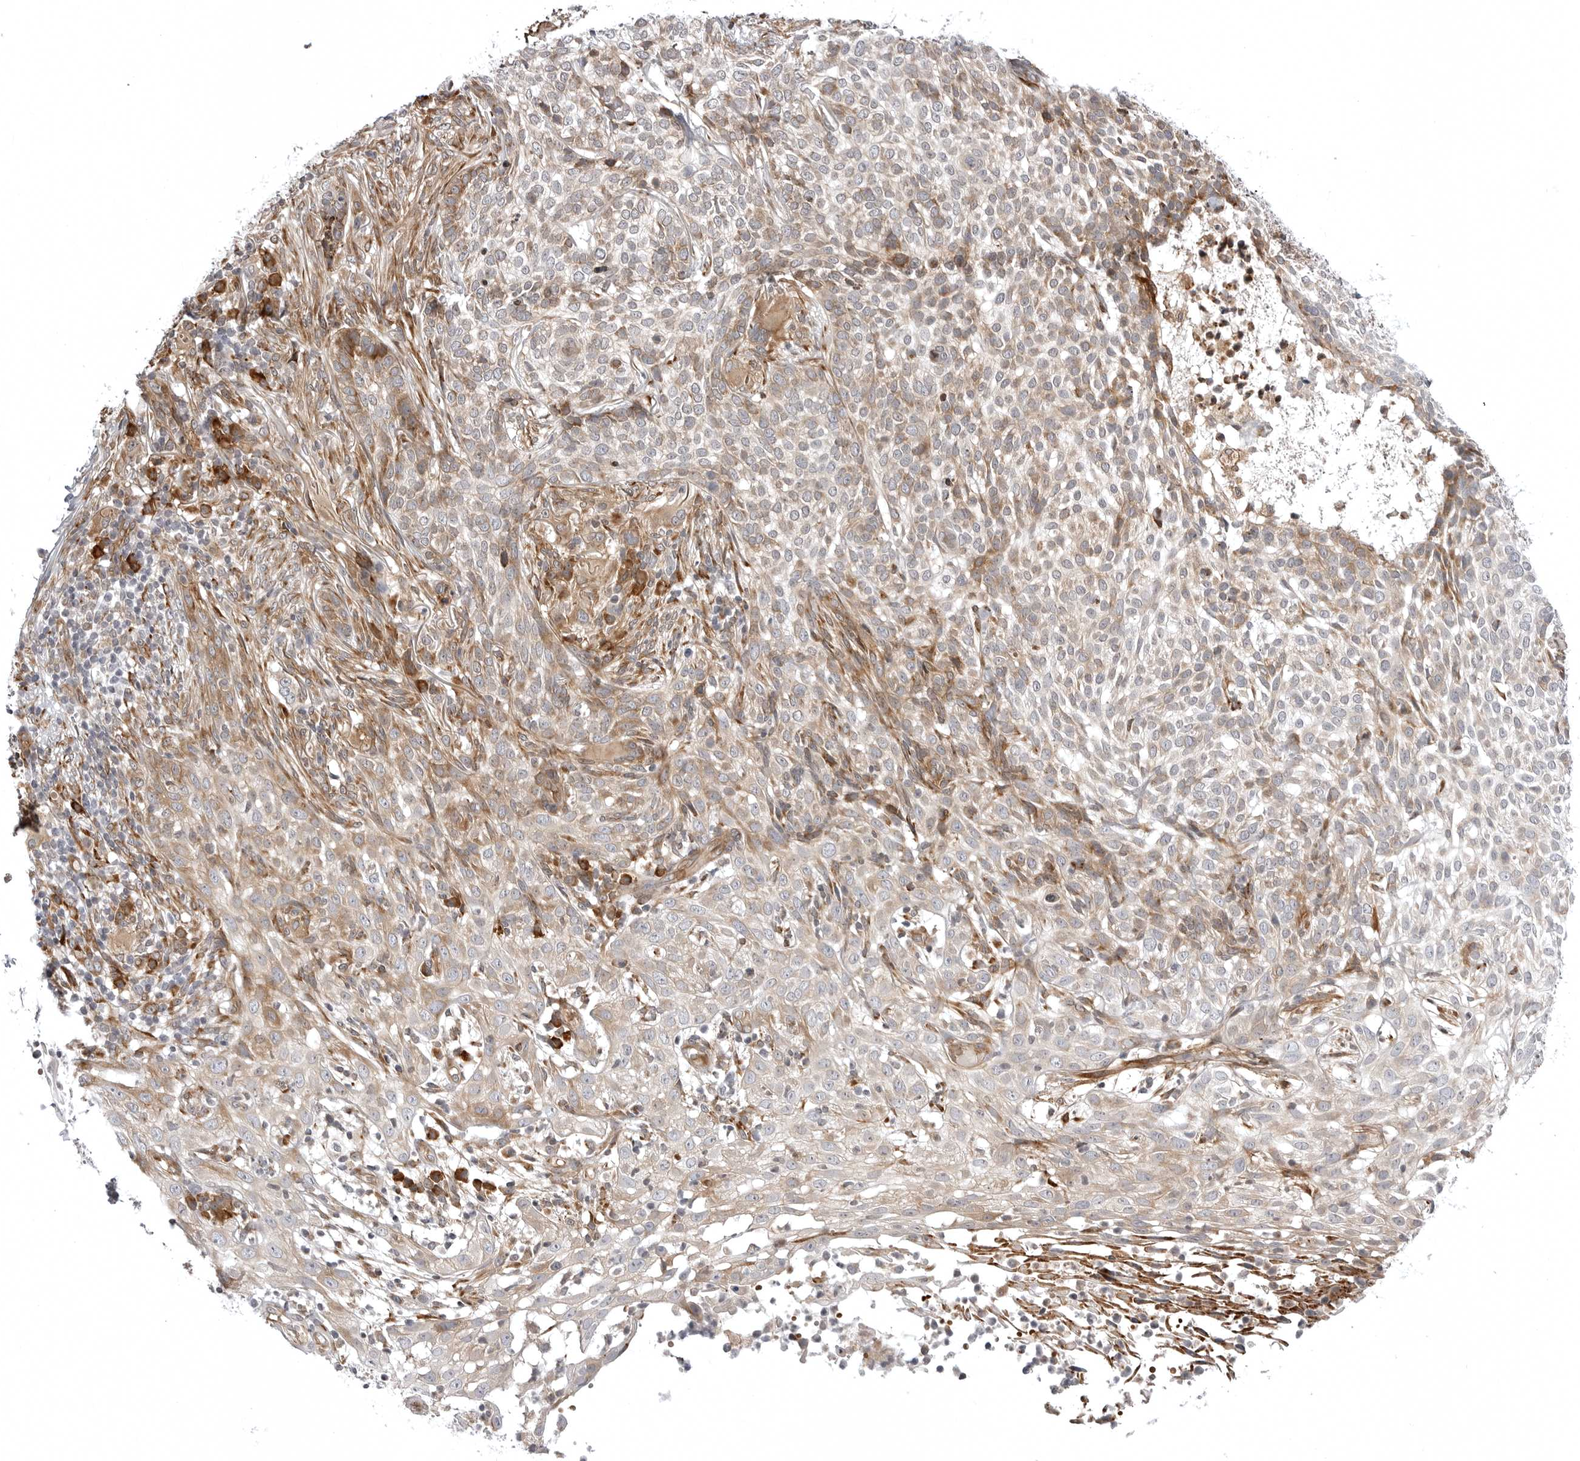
{"staining": {"intensity": "weak", "quantity": "25%-75%", "location": "cytoplasmic/membranous"}, "tissue": "skin cancer", "cell_type": "Tumor cells", "image_type": "cancer", "snomed": [{"axis": "morphology", "description": "Basal cell carcinoma"}, {"axis": "topography", "description": "Skin"}], "caption": "This is a micrograph of IHC staining of skin cancer (basal cell carcinoma), which shows weak expression in the cytoplasmic/membranous of tumor cells.", "gene": "ARL5A", "patient": {"sex": "female", "age": 64}}